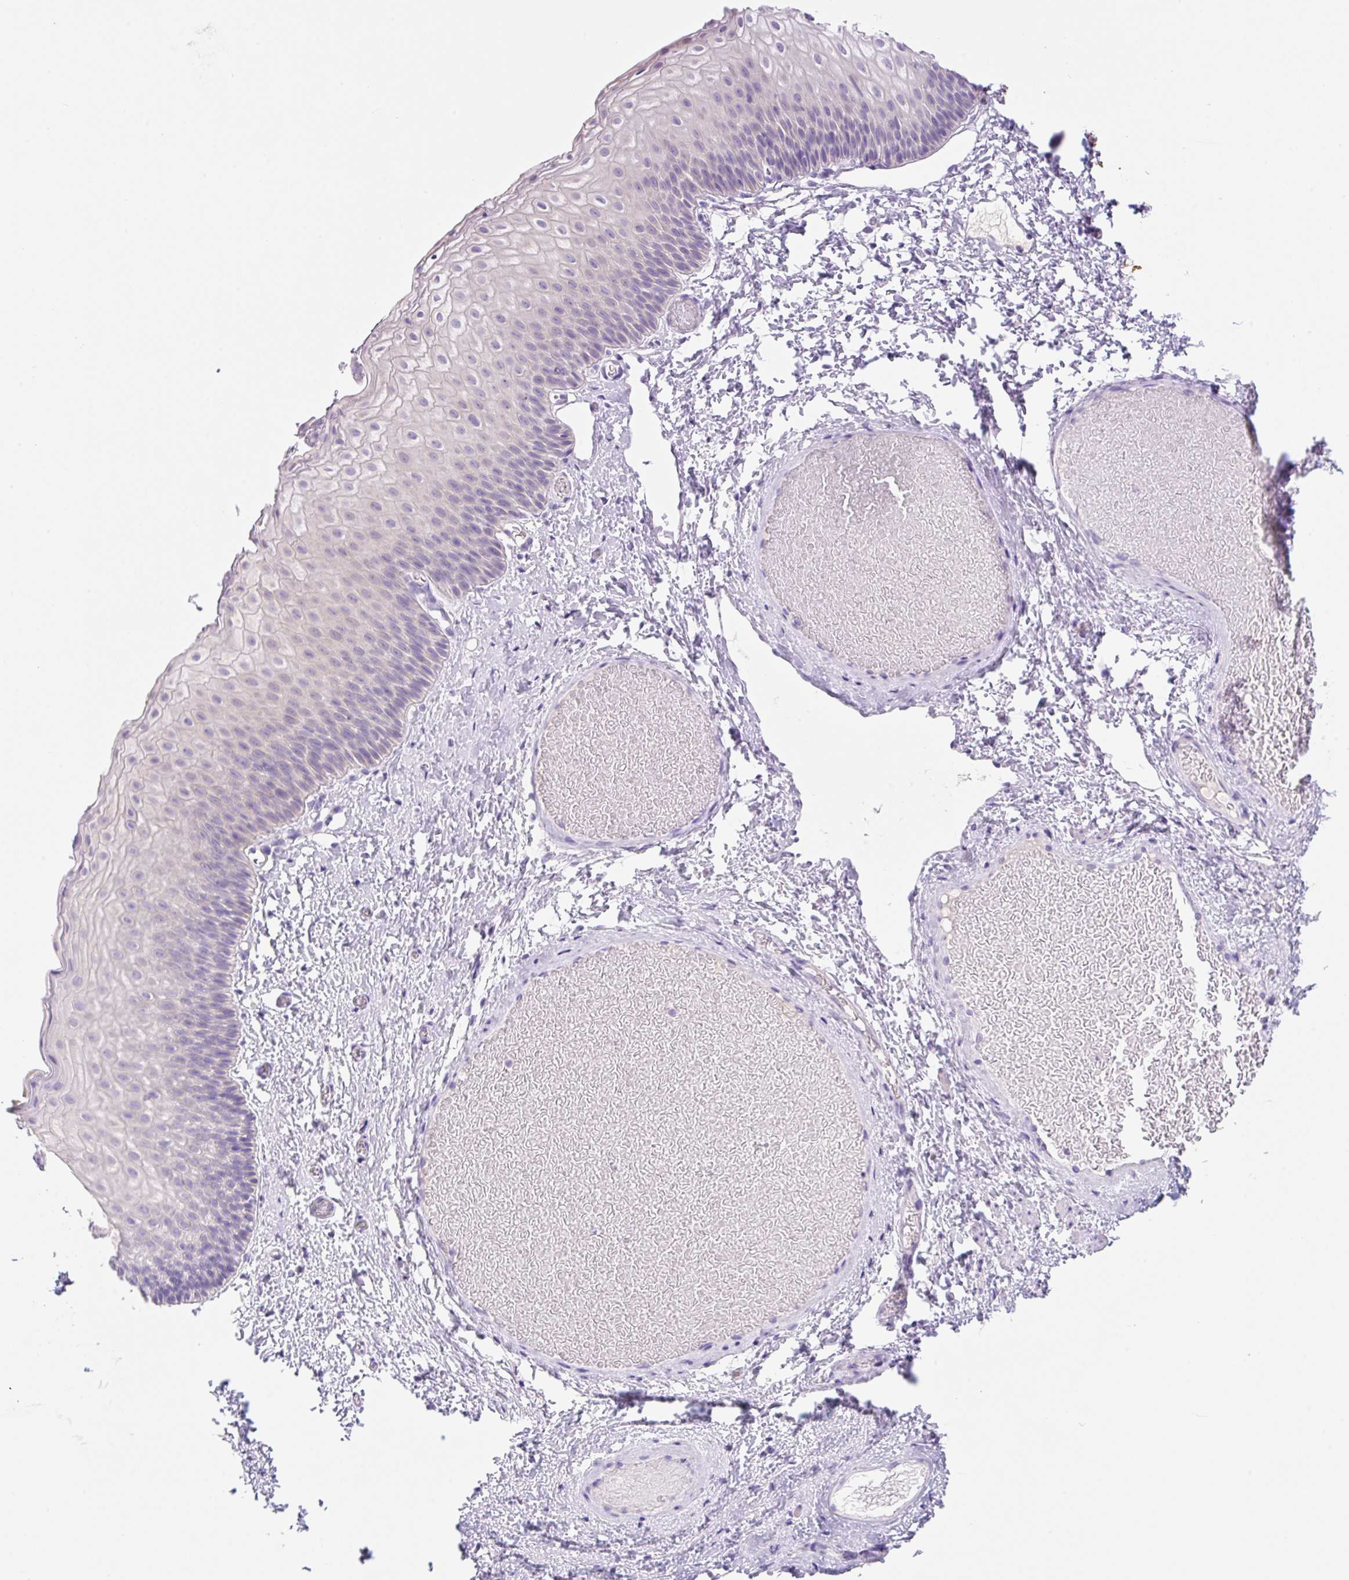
{"staining": {"intensity": "negative", "quantity": "none", "location": "none"}, "tissue": "skin", "cell_type": "Epidermal cells", "image_type": "normal", "snomed": [{"axis": "morphology", "description": "Normal tissue, NOS"}, {"axis": "topography", "description": "Anal"}], "caption": "IHC micrograph of normal skin: human skin stained with DAB (3,3'-diaminobenzidine) demonstrates no significant protein expression in epidermal cells. (DAB immunohistochemistry (IHC), high magnification).", "gene": "NDST3", "patient": {"sex": "female", "age": 40}}